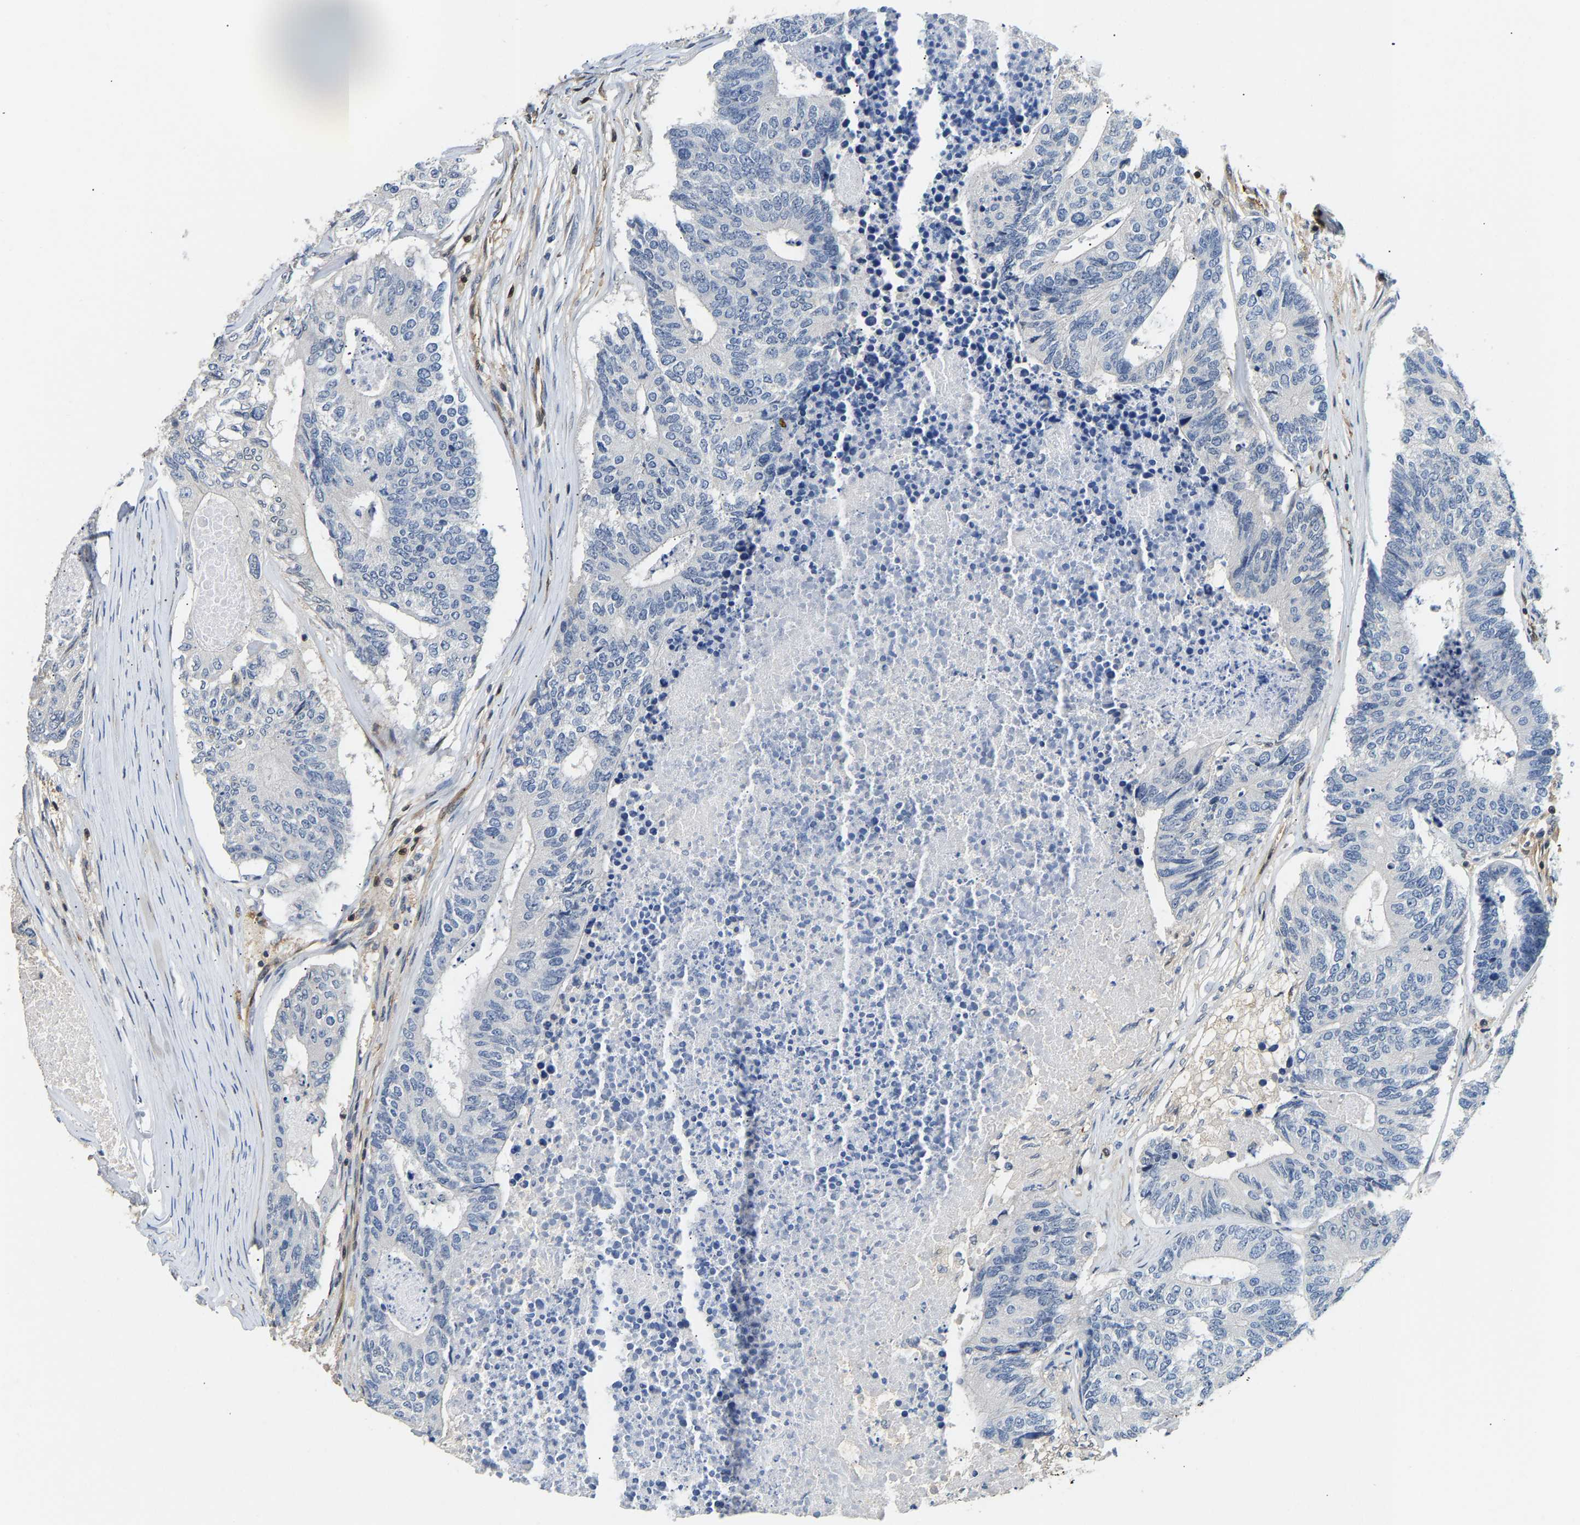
{"staining": {"intensity": "negative", "quantity": "none", "location": "none"}, "tissue": "colorectal cancer", "cell_type": "Tumor cells", "image_type": "cancer", "snomed": [{"axis": "morphology", "description": "Adenocarcinoma, NOS"}, {"axis": "topography", "description": "Colon"}], "caption": "The photomicrograph displays no staining of tumor cells in colorectal adenocarcinoma.", "gene": "GIMAP7", "patient": {"sex": "female", "age": 67}}